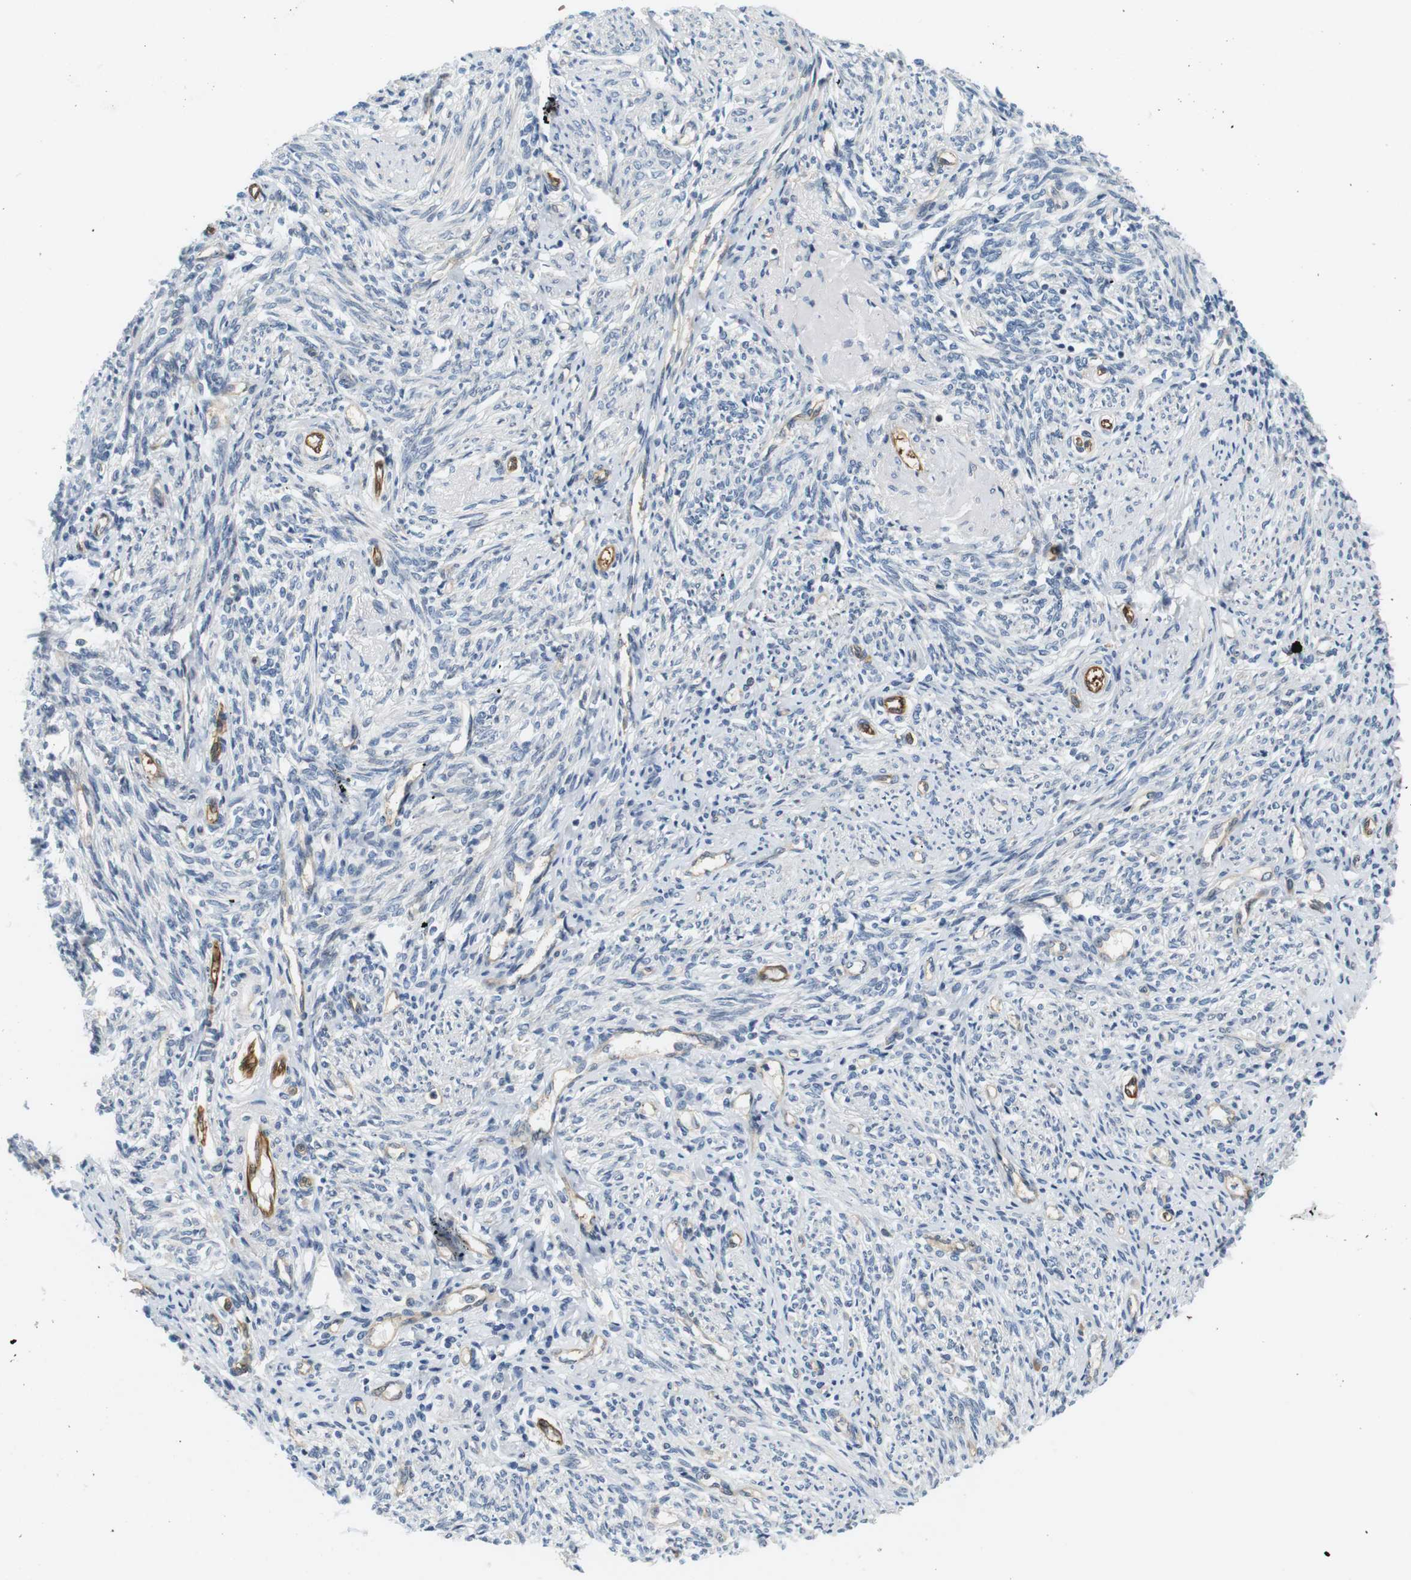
{"staining": {"intensity": "weak", "quantity": "25%-75%", "location": "cytoplasmic/membranous"}, "tissue": "endometrium", "cell_type": "Cells in endometrial stroma", "image_type": "normal", "snomed": [{"axis": "morphology", "description": "Normal tissue, NOS"}, {"axis": "topography", "description": "Endometrium"}], "caption": "Protein positivity by immunohistochemistry (IHC) demonstrates weak cytoplasmic/membranous expression in approximately 25%-75% of cells in endometrial stroma in benign endometrium. (Stains: DAB in brown, nuclei in blue, Microscopy: brightfield microscopy at high magnification).", "gene": "SH3GLB1", "patient": {"sex": "female", "age": 71}}